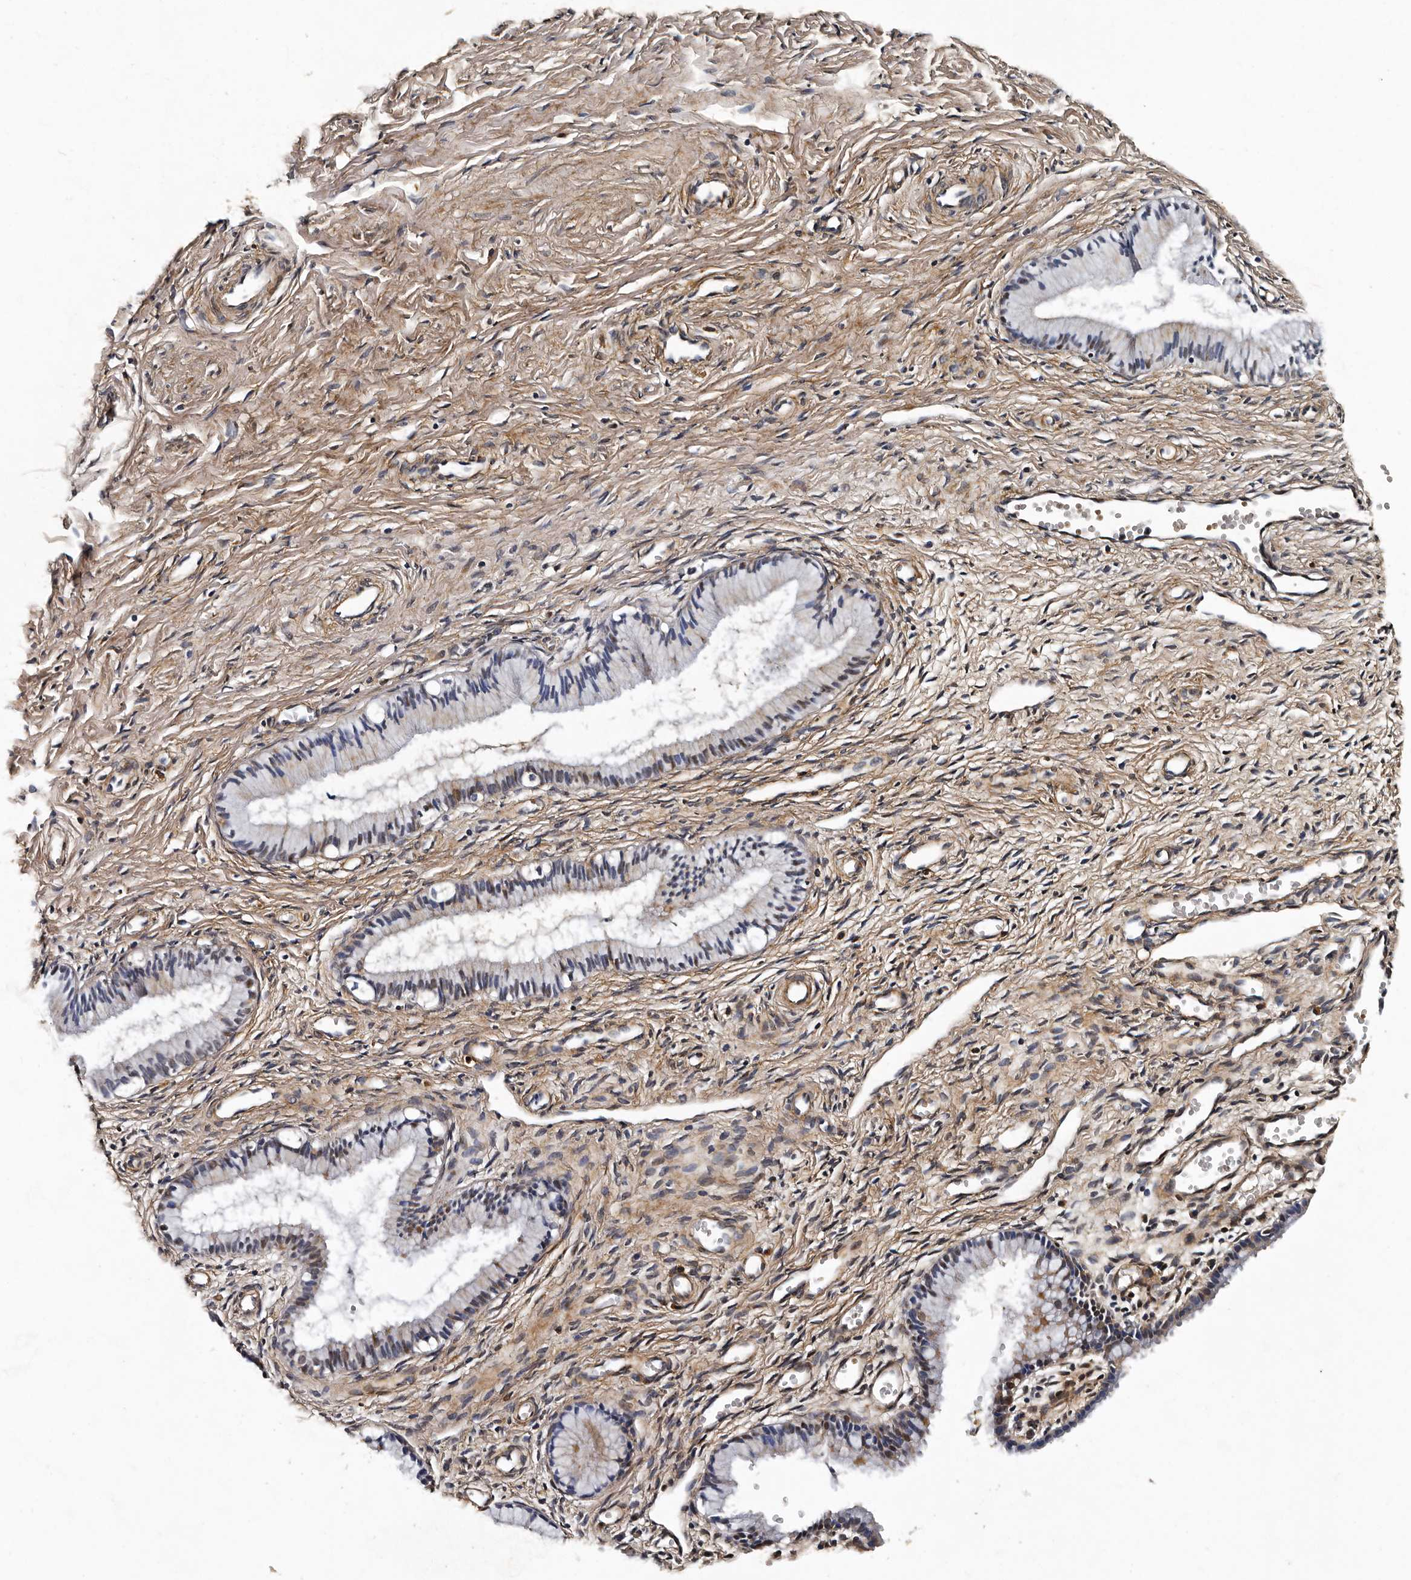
{"staining": {"intensity": "moderate", "quantity": "<25%", "location": "cytoplasmic/membranous"}, "tissue": "cervix", "cell_type": "Glandular cells", "image_type": "normal", "snomed": [{"axis": "morphology", "description": "Normal tissue, NOS"}, {"axis": "topography", "description": "Cervix"}], "caption": "Glandular cells show low levels of moderate cytoplasmic/membranous expression in approximately <25% of cells in benign human cervix.", "gene": "CPNE3", "patient": {"sex": "female", "age": 27}}